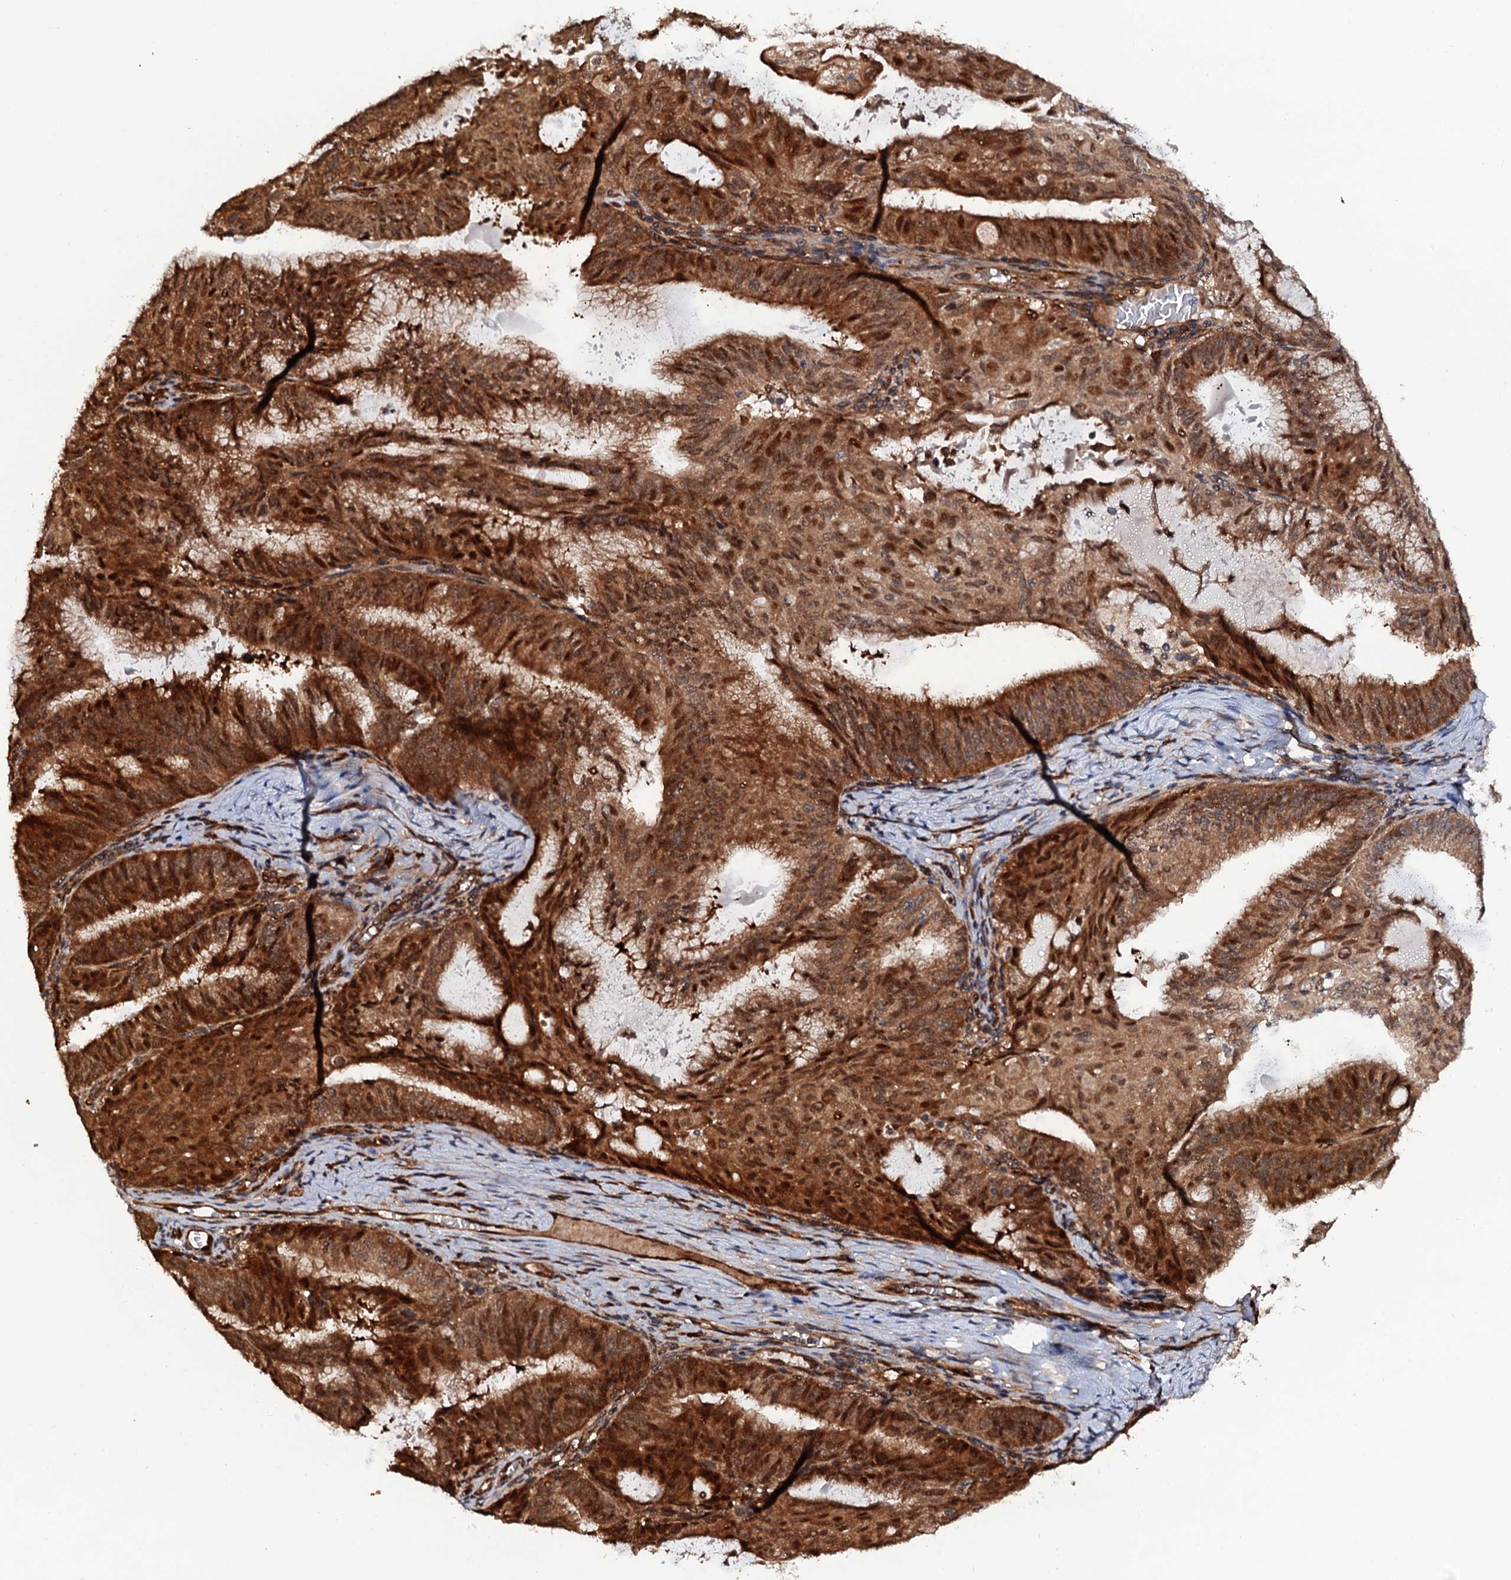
{"staining": {"intensity": "strong", "quantity": ">75%", "location": "cytoplasmic/membranous,nuclear"}, "tissue": "endometrial cancer", "cell_type": "Tumor cells", "image_type": "cancer", "snomed": [{"axis": "morphology", "description": "Adenocarcinoma, NOS"}, {"axis": "topography", "description": "Endometrium"}], "caption": "DAB (3,3'-diaminobenzidine) immunohistochemical staining of endometrial cancer (adenocarcinoma) reveals strong cytoplasmic/membranous and nuclear protein staining in about >75% of tumor cells. (DAB IHC with brightfield microscopy, high magnification).", "gene": "CDC23", "patient": {"sex": "female", "age": 49}}